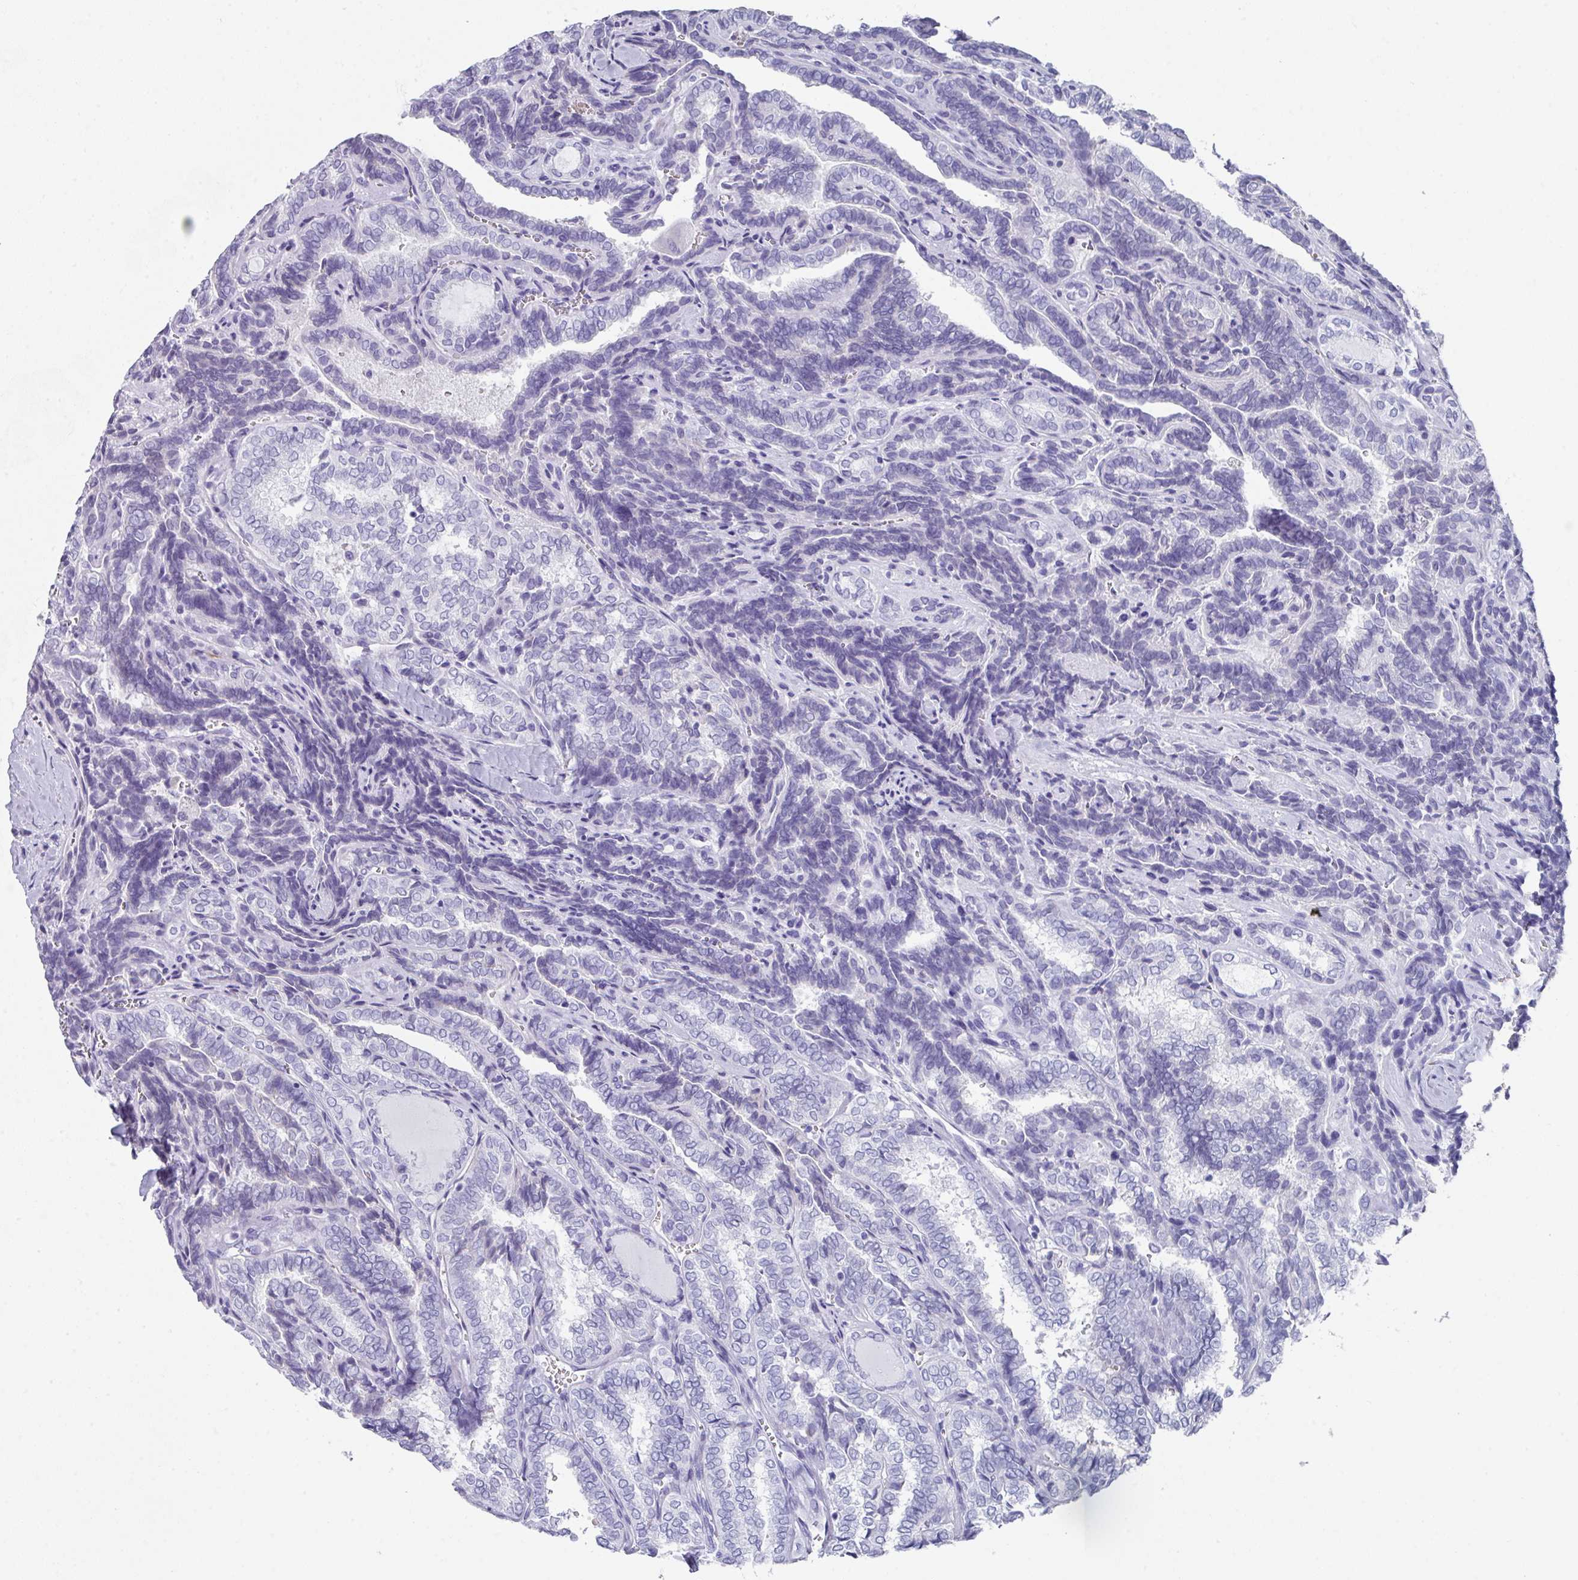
{"staining": {"intensity": "negative", "quantity": "none", "location": "none"}, "tissue": "thyroid cancer", "cell_type": "Tumor cells", "image_type": "cancer", "snomed": [{"axis": "morphology", "description": "Papillary adenocarcinoma, NOS"}, {"axis": "topography", "description": "Thyroid gland"}], "caption": "Thyroid cancer stained for a protein using immunohistochemistry displays no staining tumor cells.", "gene": "PEX10", "patient": {"sex": "female", "age": 30}}